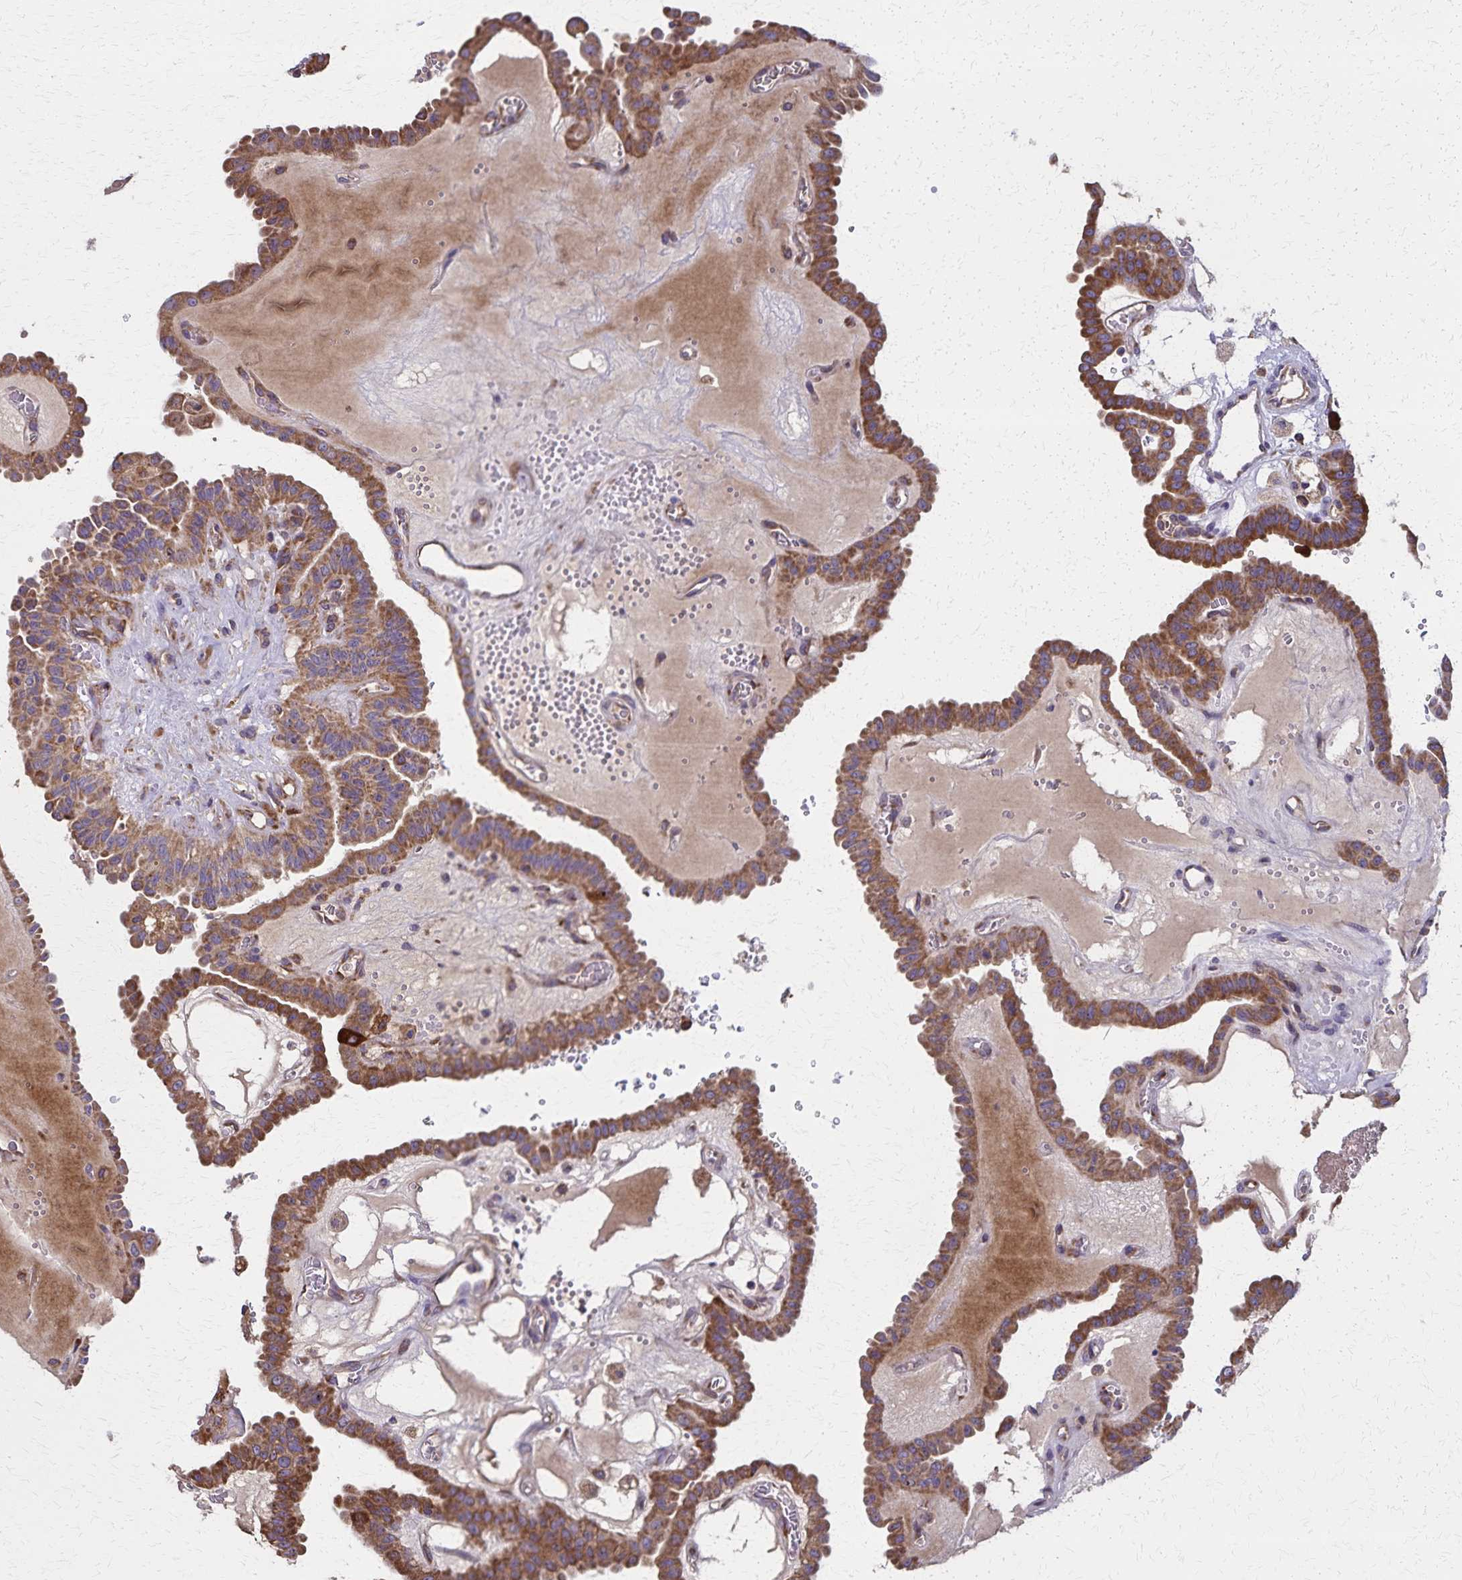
{"staining": {"intensity": "moderate", "quantity": ">75%", "location": "cytoplasmic/membranous"}, "tissue": "thyroid cancer", "cell_type": "Tumor cells", "image_type": "cancer", "snomed": [{"axis": "morphology", "description": "Papillary adenocarcinoma, NOS"}, {"axis": "topography", "description": "Thyroid gland"}], "caption": "The image displays staining of thyroid cancer (papillary adenocarcinoma), revealing moderate cytoplasmic/membranous protein staining (brown color) within tumor cells. Nuclei are stained in blue.", "gene": "RNF10", "patient": {"sex": "male", "age": 87}}